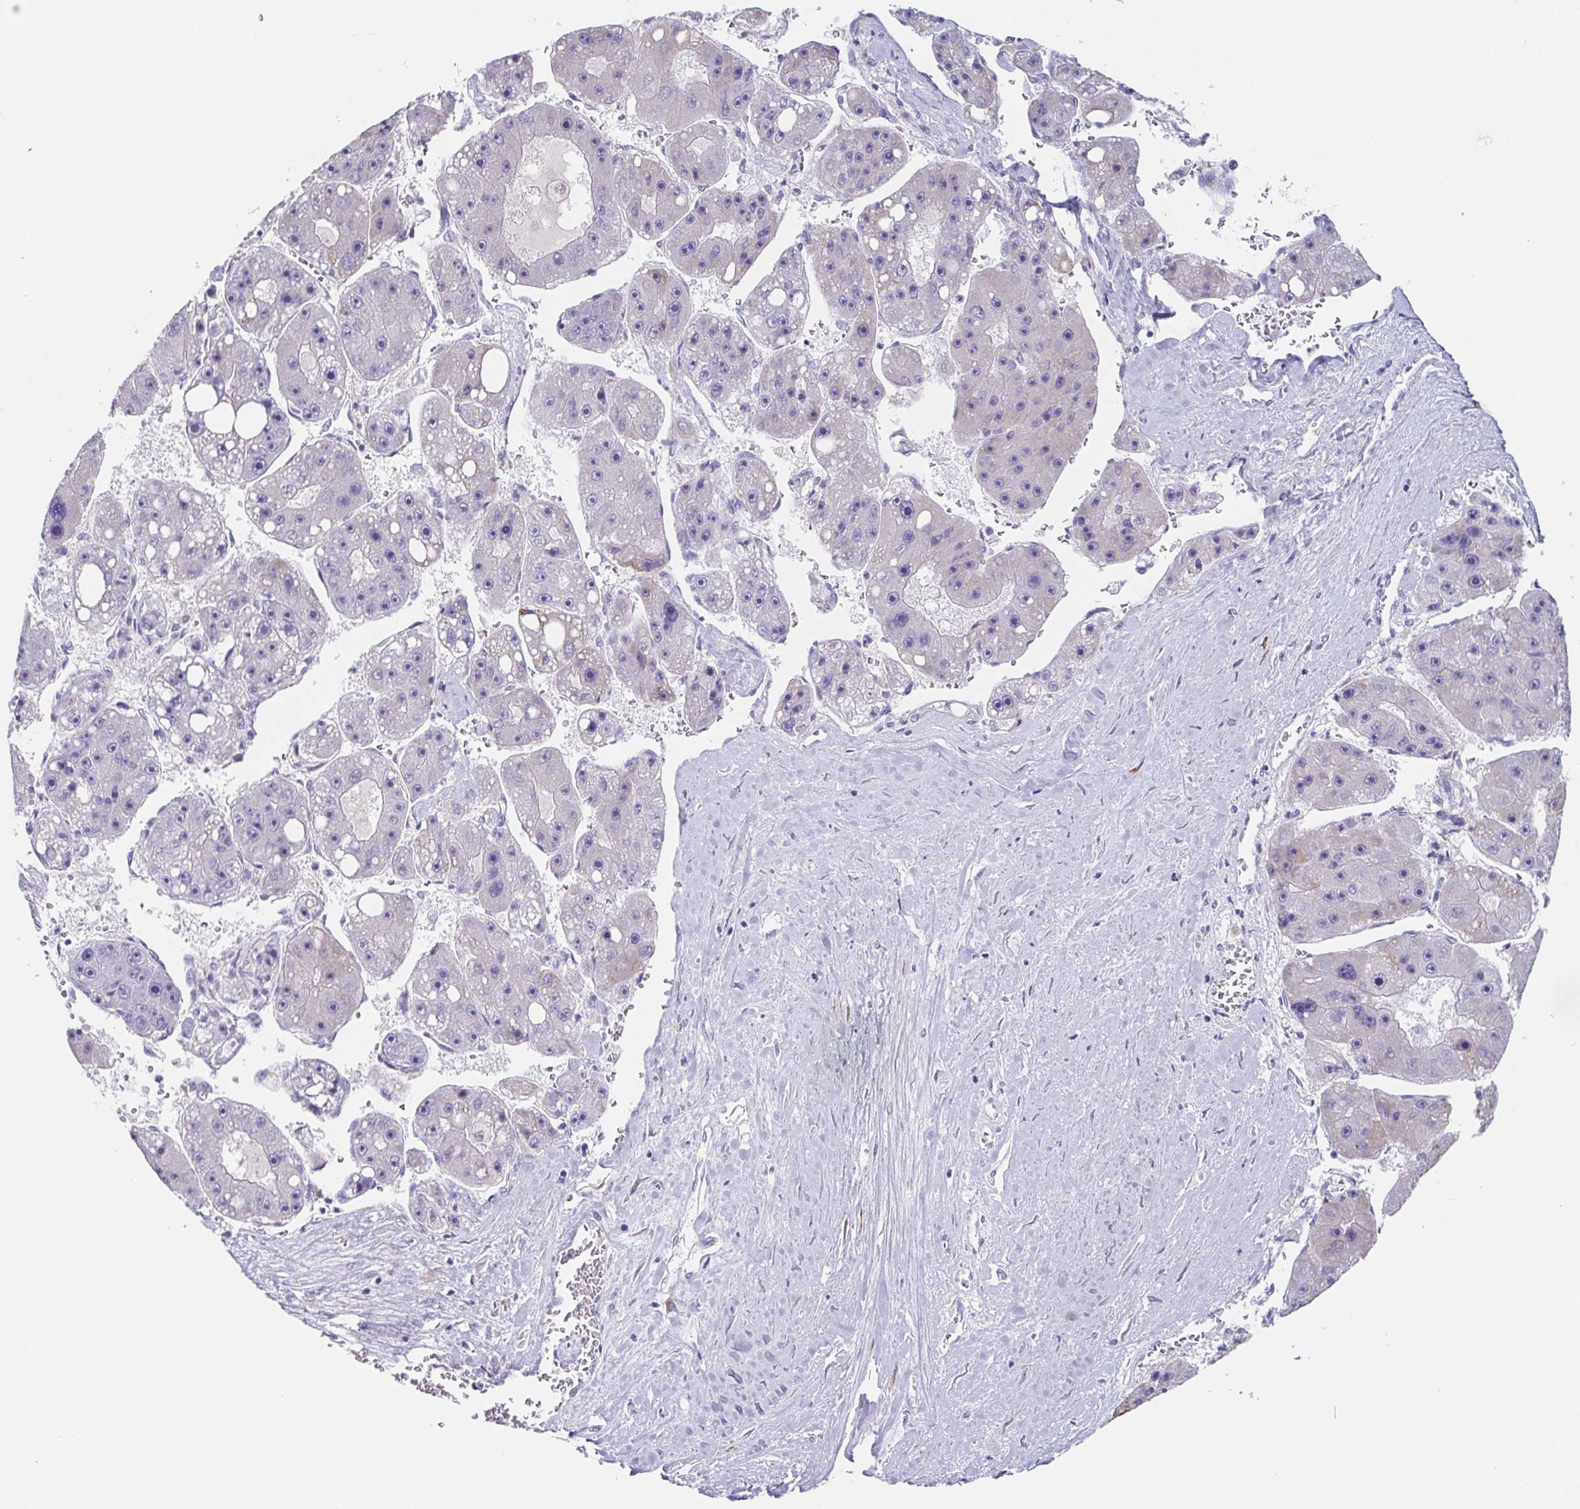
{"staining": {"intensity": "negative", "quantity": "none", "location": "none"}, "tissue": "liver cancer", "cell_type": "Tumor cells", "image_type": "cancer", "snomed": [{"axis": "morphology", "description": "Carcinoma, Hepatocellular, NOS"}, {"axis": "topography", "description": "Liver"}], "caption": "Immunohistochemical staining of human liver cancer demonstrates no significant expression in tumor cells.", "gene": "HDGFL1", "patient": {"sex": "female", "age": 61}}